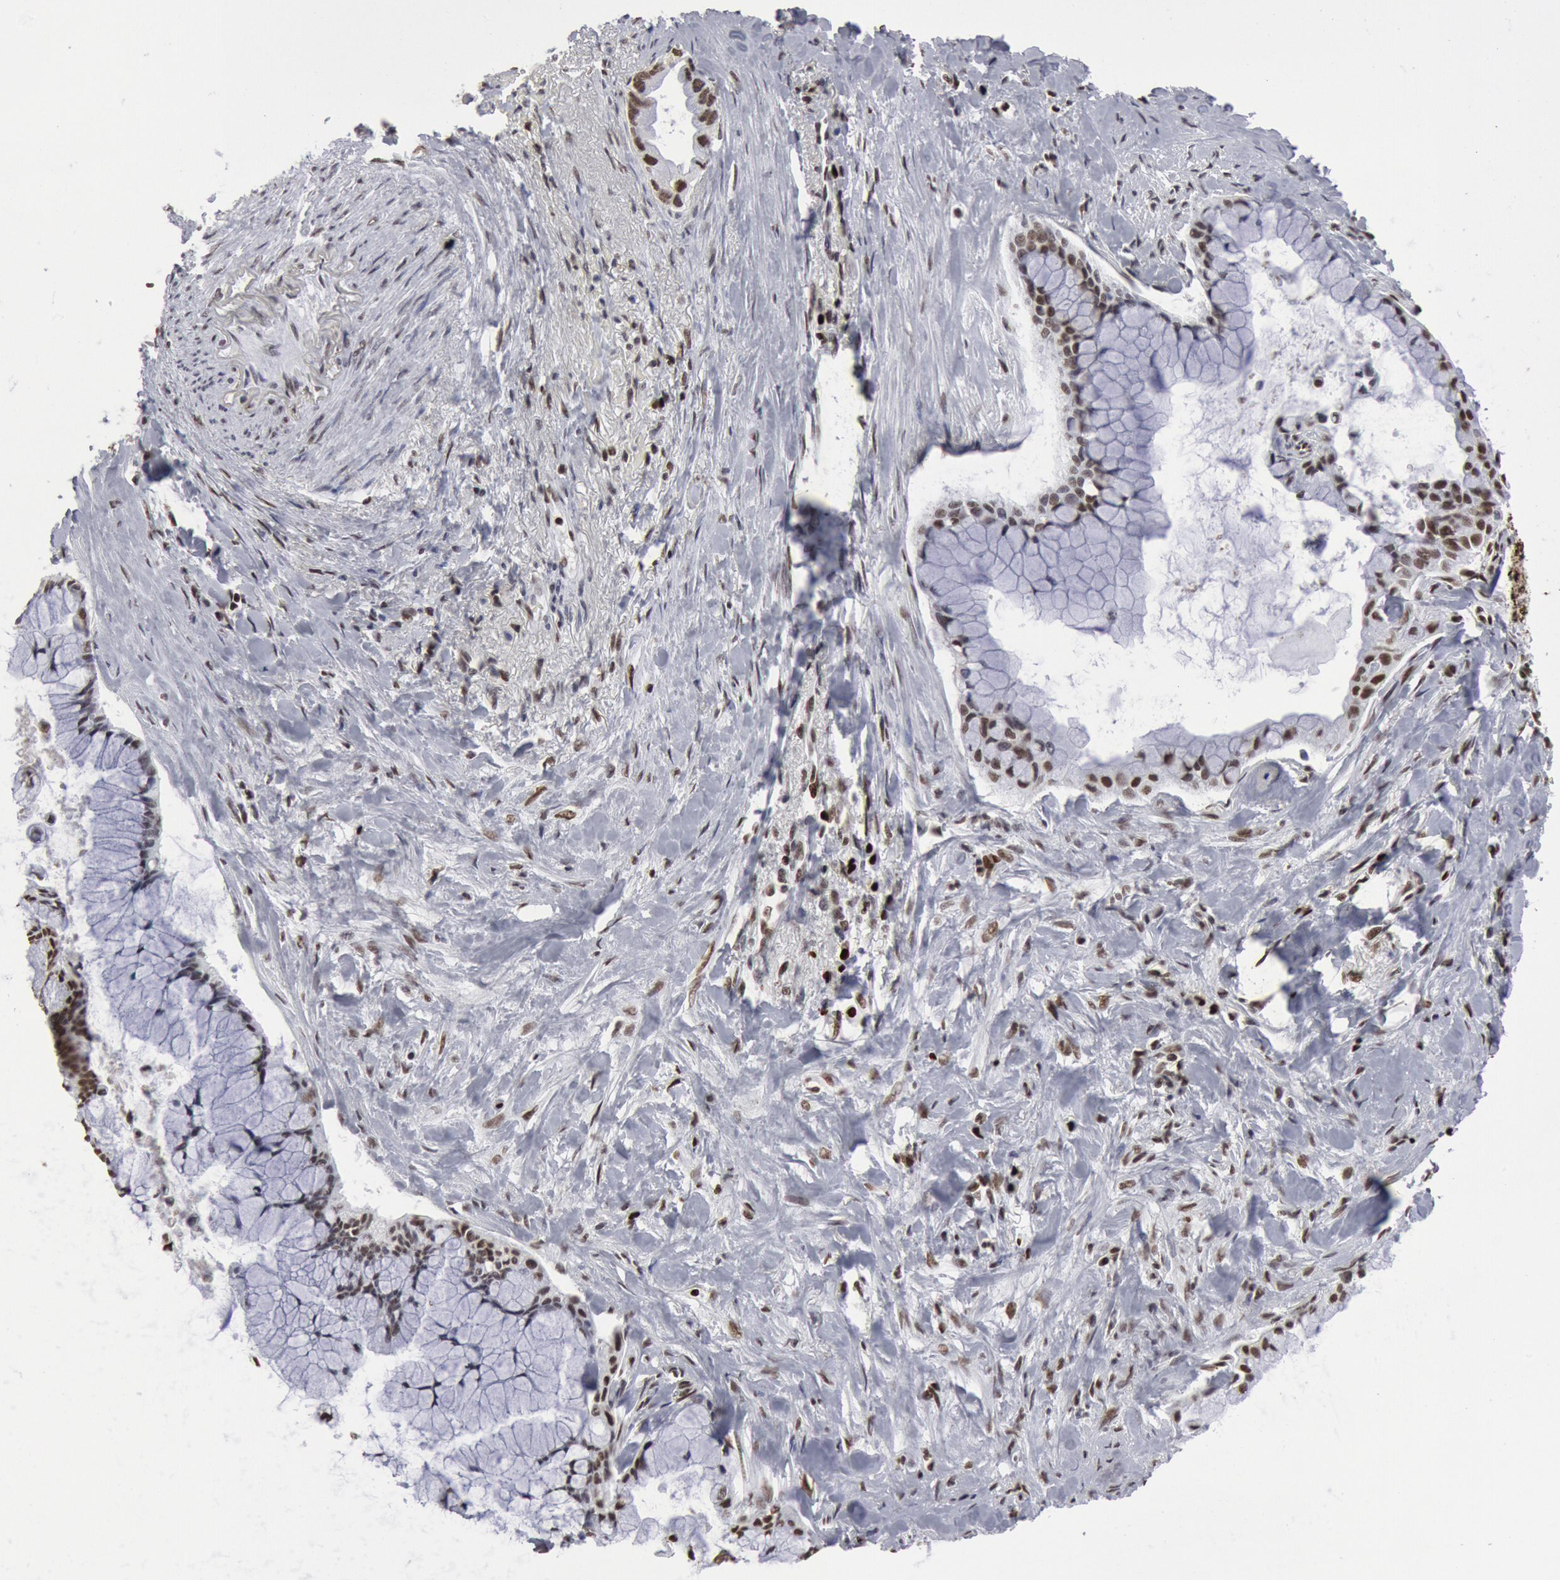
{"staining": {"intensity": "moderate", "quantity": ">75%", "location": "nuclear"}, "tissue": "pancreatic cancer", "cell_type": "Tumor cells", "image_type": "cancer", "snomed": [{"axis": "morphology", "description": "Adenocarcinoma, NOS"}, {"axis": "topography", "description": "Pancreas"}], "caption": "IHC staining of pancreatic cancer, which exhibits medium levels of moderate nuclear positivity in approximately >75% of tumor cells indicating moderate nuclear protein positivity. The staining was performed using DAB (brown) for protein detection and nuclei were counterstained in hematoxylin (blue).", "gene": "SUB1", "patient": {"sex": "male", "age": 59}}